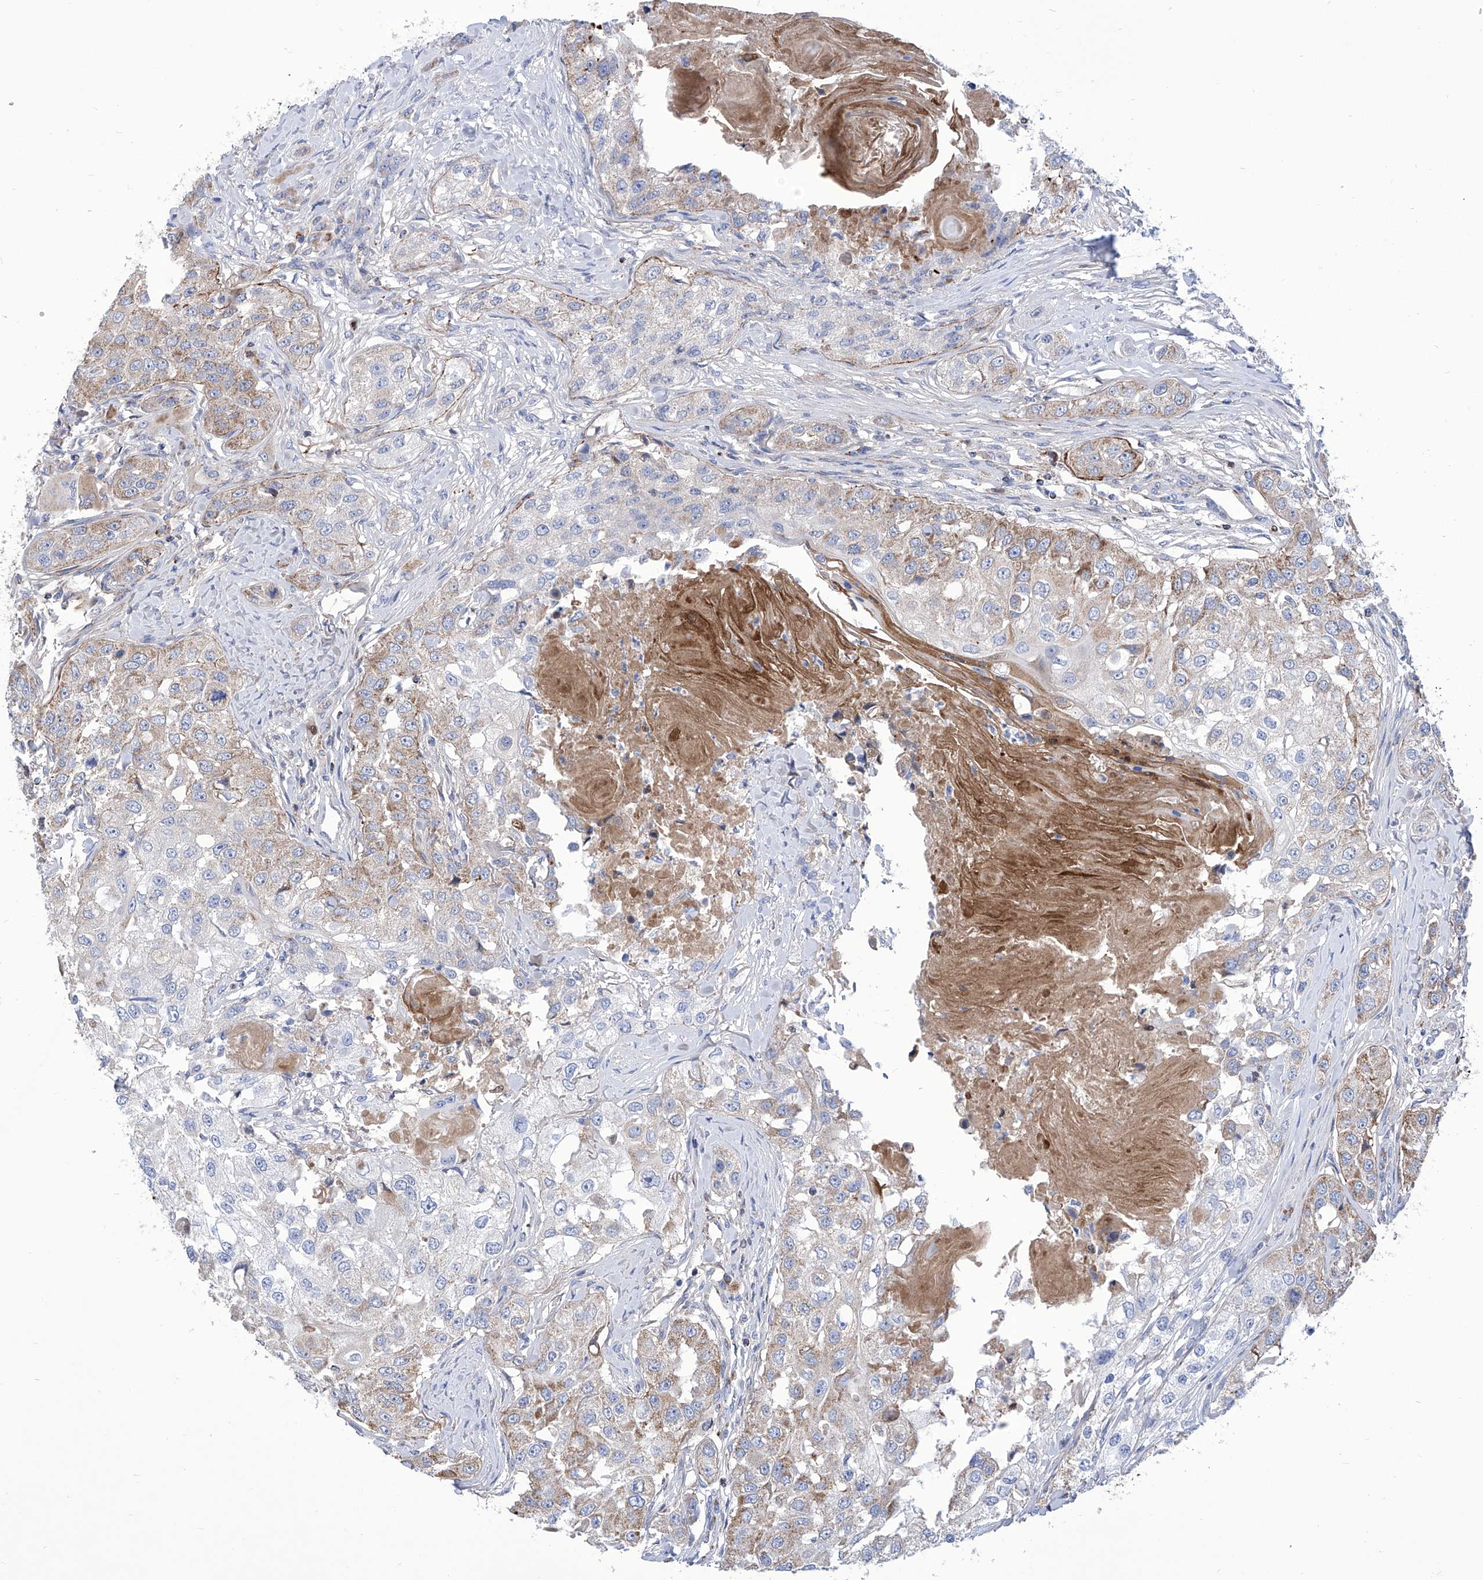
{"staining": {"intensity": "moderate", "quantity": "25%-75%", "location": "cytoplasmic/membranous"}, "tissue": "head and neck cancer", "cell_type": "Tumor cells", "image_type": "cancer", "snomed": [{"axis": "morphology", "description": "Normal tissue, NOS"}, {"axis": "morphology", "description": "Squamous cell carcinoma, NOS"}, {"axis": "topography", "description": "Skeletal muscle"}, {"axis": "topography", "description": "Head-Neck"}], "caption": "Immunohistochemistry (IHC) image of neoplastic tissue: squamous cell carcinoma (head and neck) stained using immunohistochemistry (IHC) reveals medium levels of moderate protein expression localized specifically in the cytoplasmic/membranous of tumor cells, appearing as a cytoplasmic/membranous brown color.", "gene": "SRBD1", "patient": {"sex": "male", "age": 51}}